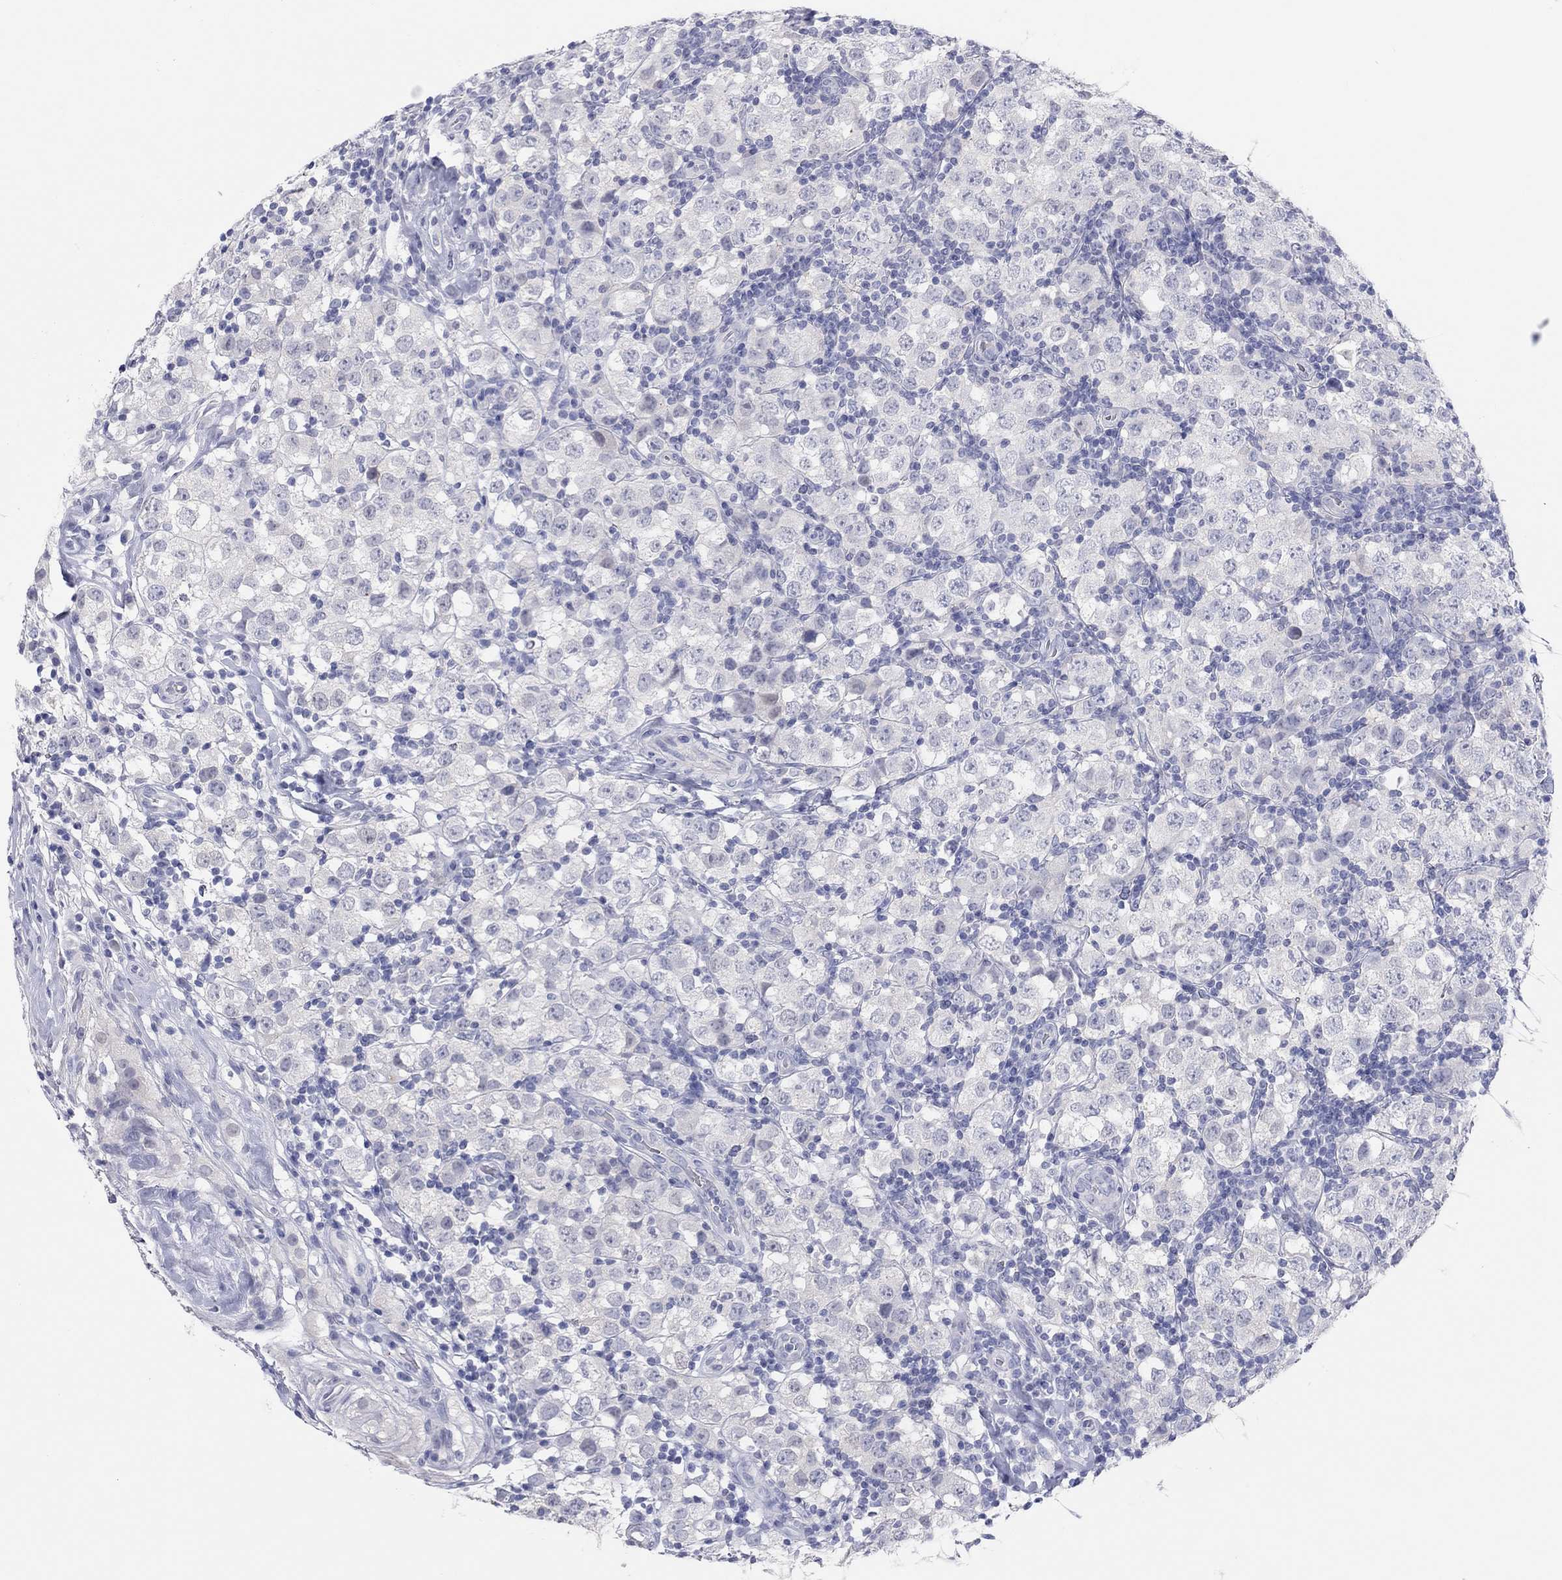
{"staining": {"intensity": "negative", "quantity": "none", "location": "none"}, "tissue": "testis cancer", "cell_type": "Tumor cells", "image_type": "cancer", "snomed": [{"axis": "morphology", "description": "Seminoma, NOS"}, {"axis": "topography", "description": "Testis"}], "caption": "Image shows no protein positivity in tumor cells of testis cancer tissue.", "gene": "CPNE6", "patient": {"sex": "male", "age": 34}}